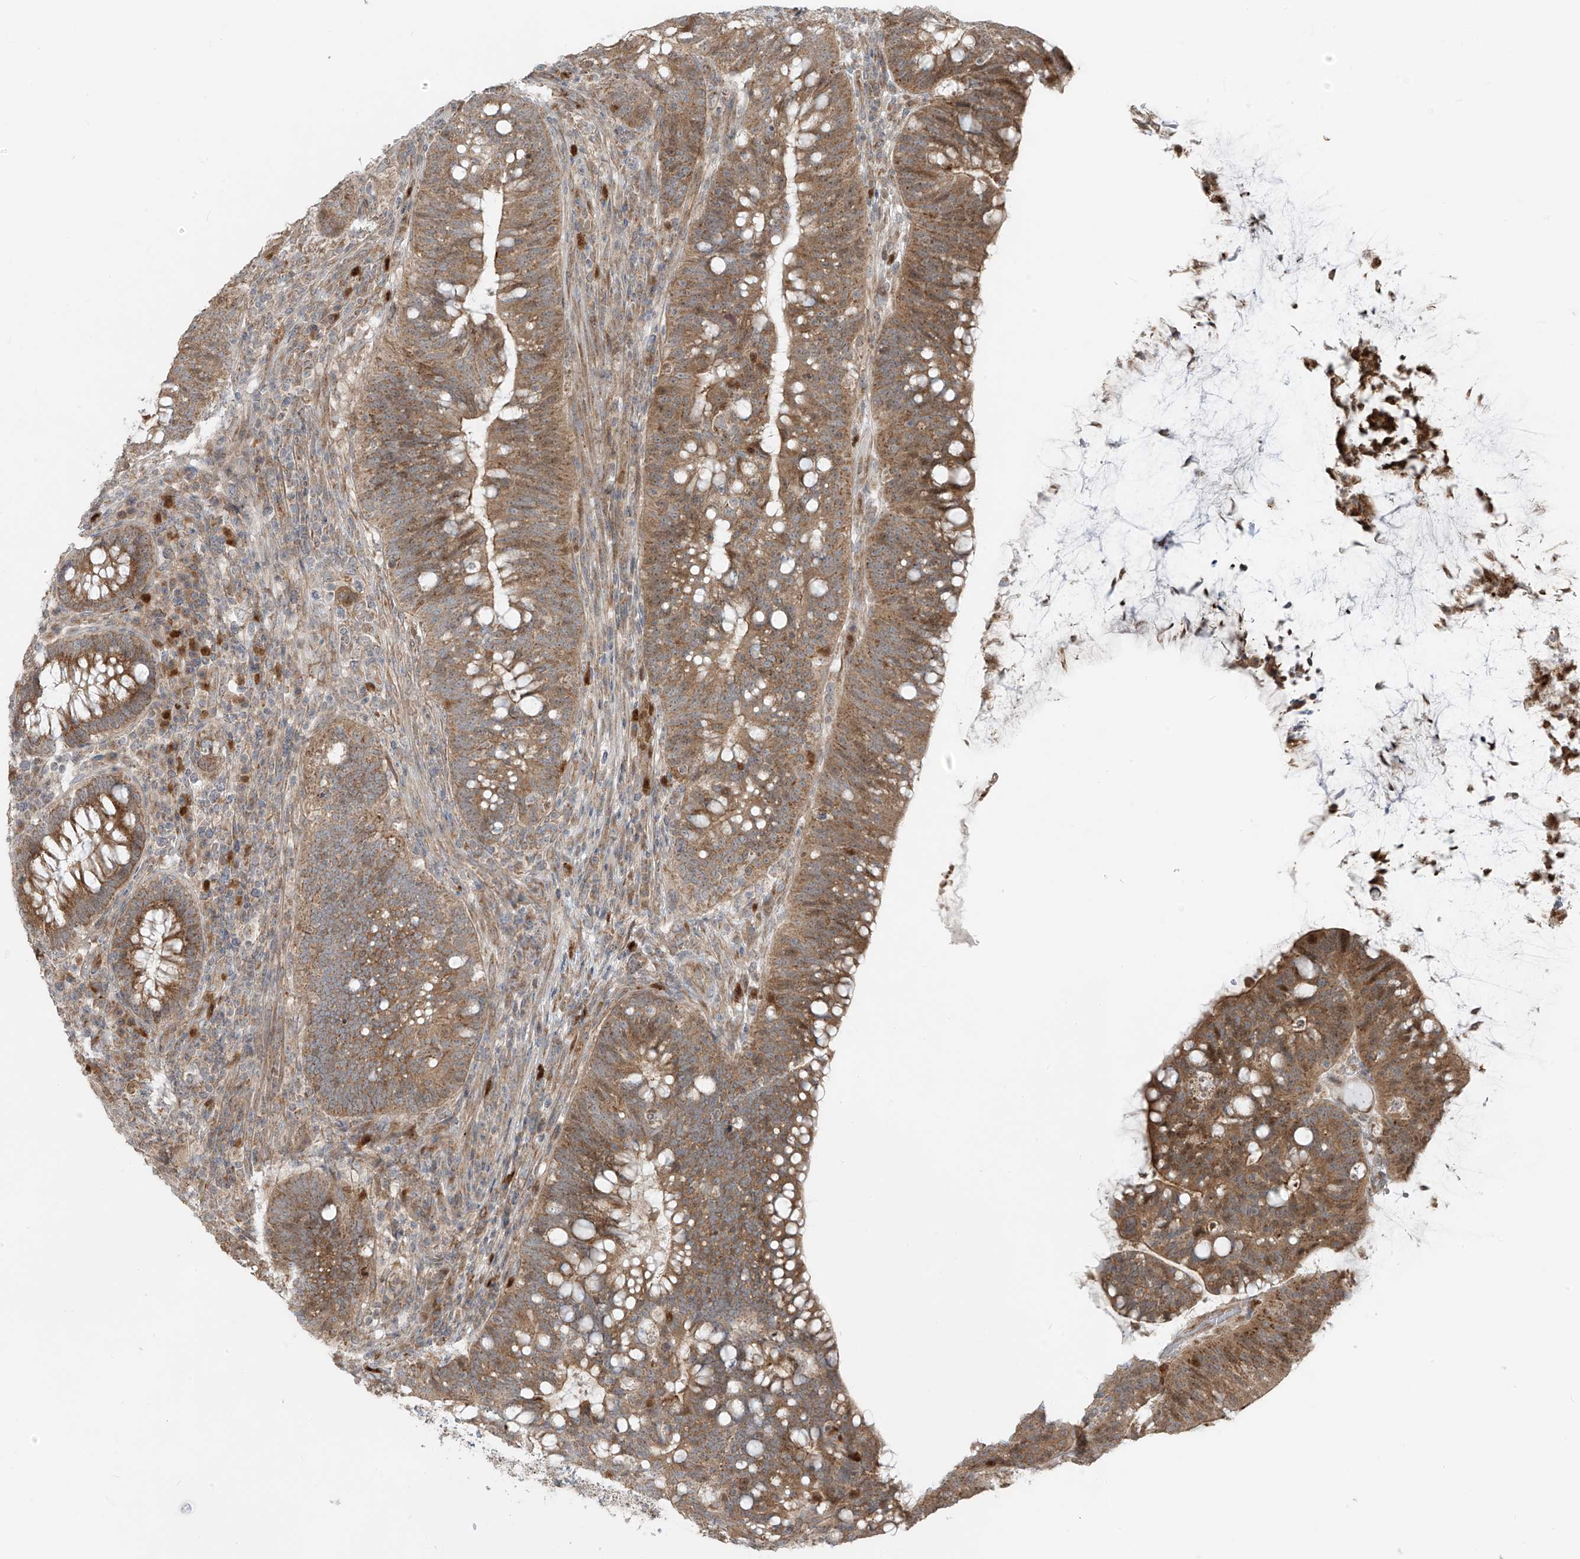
{"staining": {"intensity": "moderate", "quantity": ">75%", "location": "cytoplasmic/membranous"}, "tissue": "colorectal cancer", "cell_type": "Tumor cells", "image_type": "cancer", "snomed": [{"axis": "morphology", "description": "Adenocarcinoma, NOS"}, {"axis": "topography", "description": "Colon"}], "caption": "A brown stain highlights moderate cytoplasmic/membranous staining of a protein in adenocarcinoma (colorectal) tumor cells.", "gene": "PDE11A", "patient": {"sex": "female", "age": 66}}